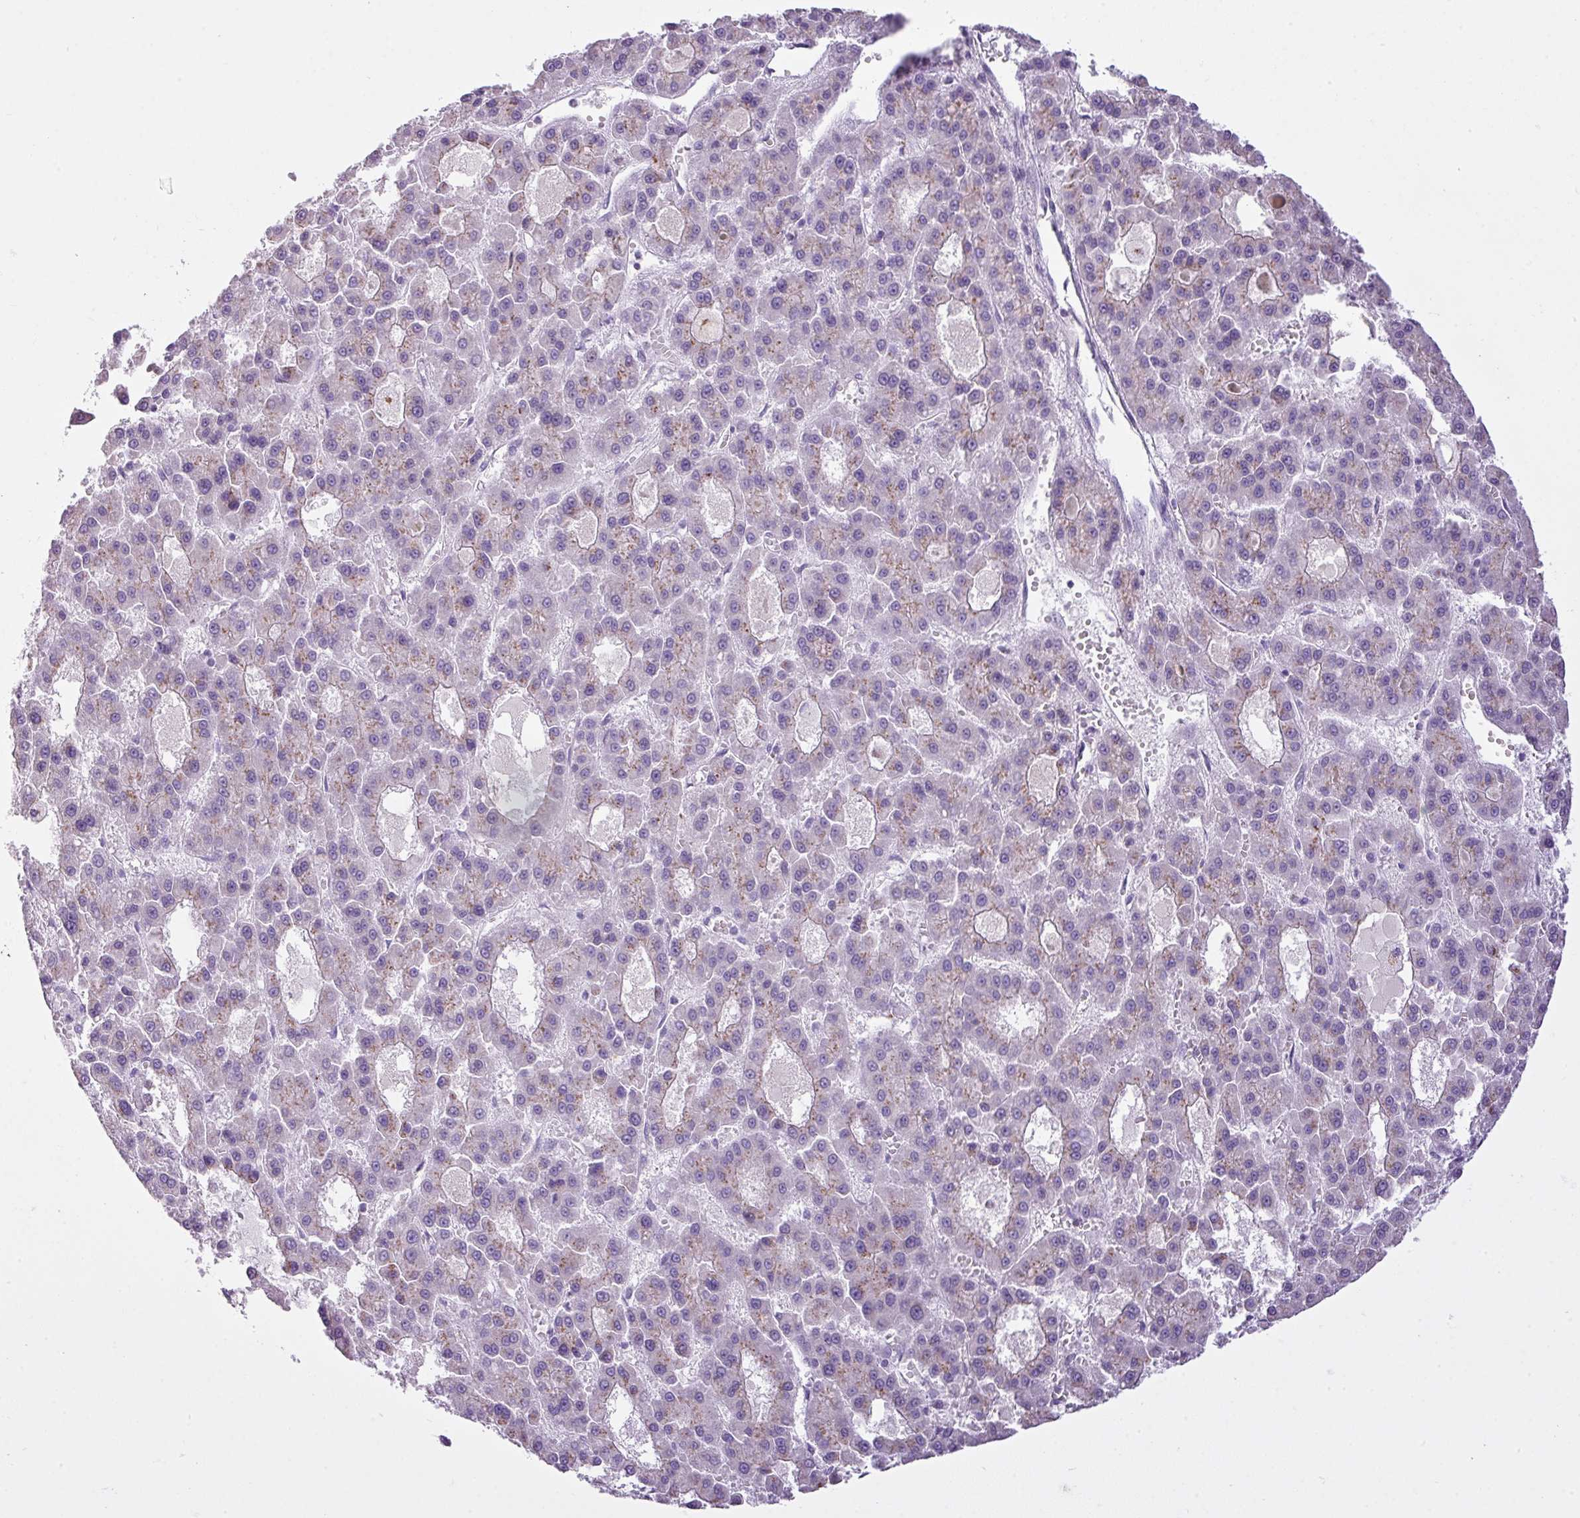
{"staining": {"intensity": "negative", "quantity": "none", "location": "none"}, "tissue": "liver cancer", "cell_type": "Tumor cells", "image_type": "cancer", "snomed": [{"axis": "morphology", "description": "Carcinoma, Hepatocellular, NOS"}, {"axis": "topography", "description": "Liver"}], "caption": "Immunohistochemistry of liver hepatocellular carcinoma exhibits no expression in tumor cells. (DAB immunohistochemistry (IHC) visualized using brightfield microscopy, high magnification).", "gene": "FAM43A", "patient": {"sex": "male", "age": 70}}